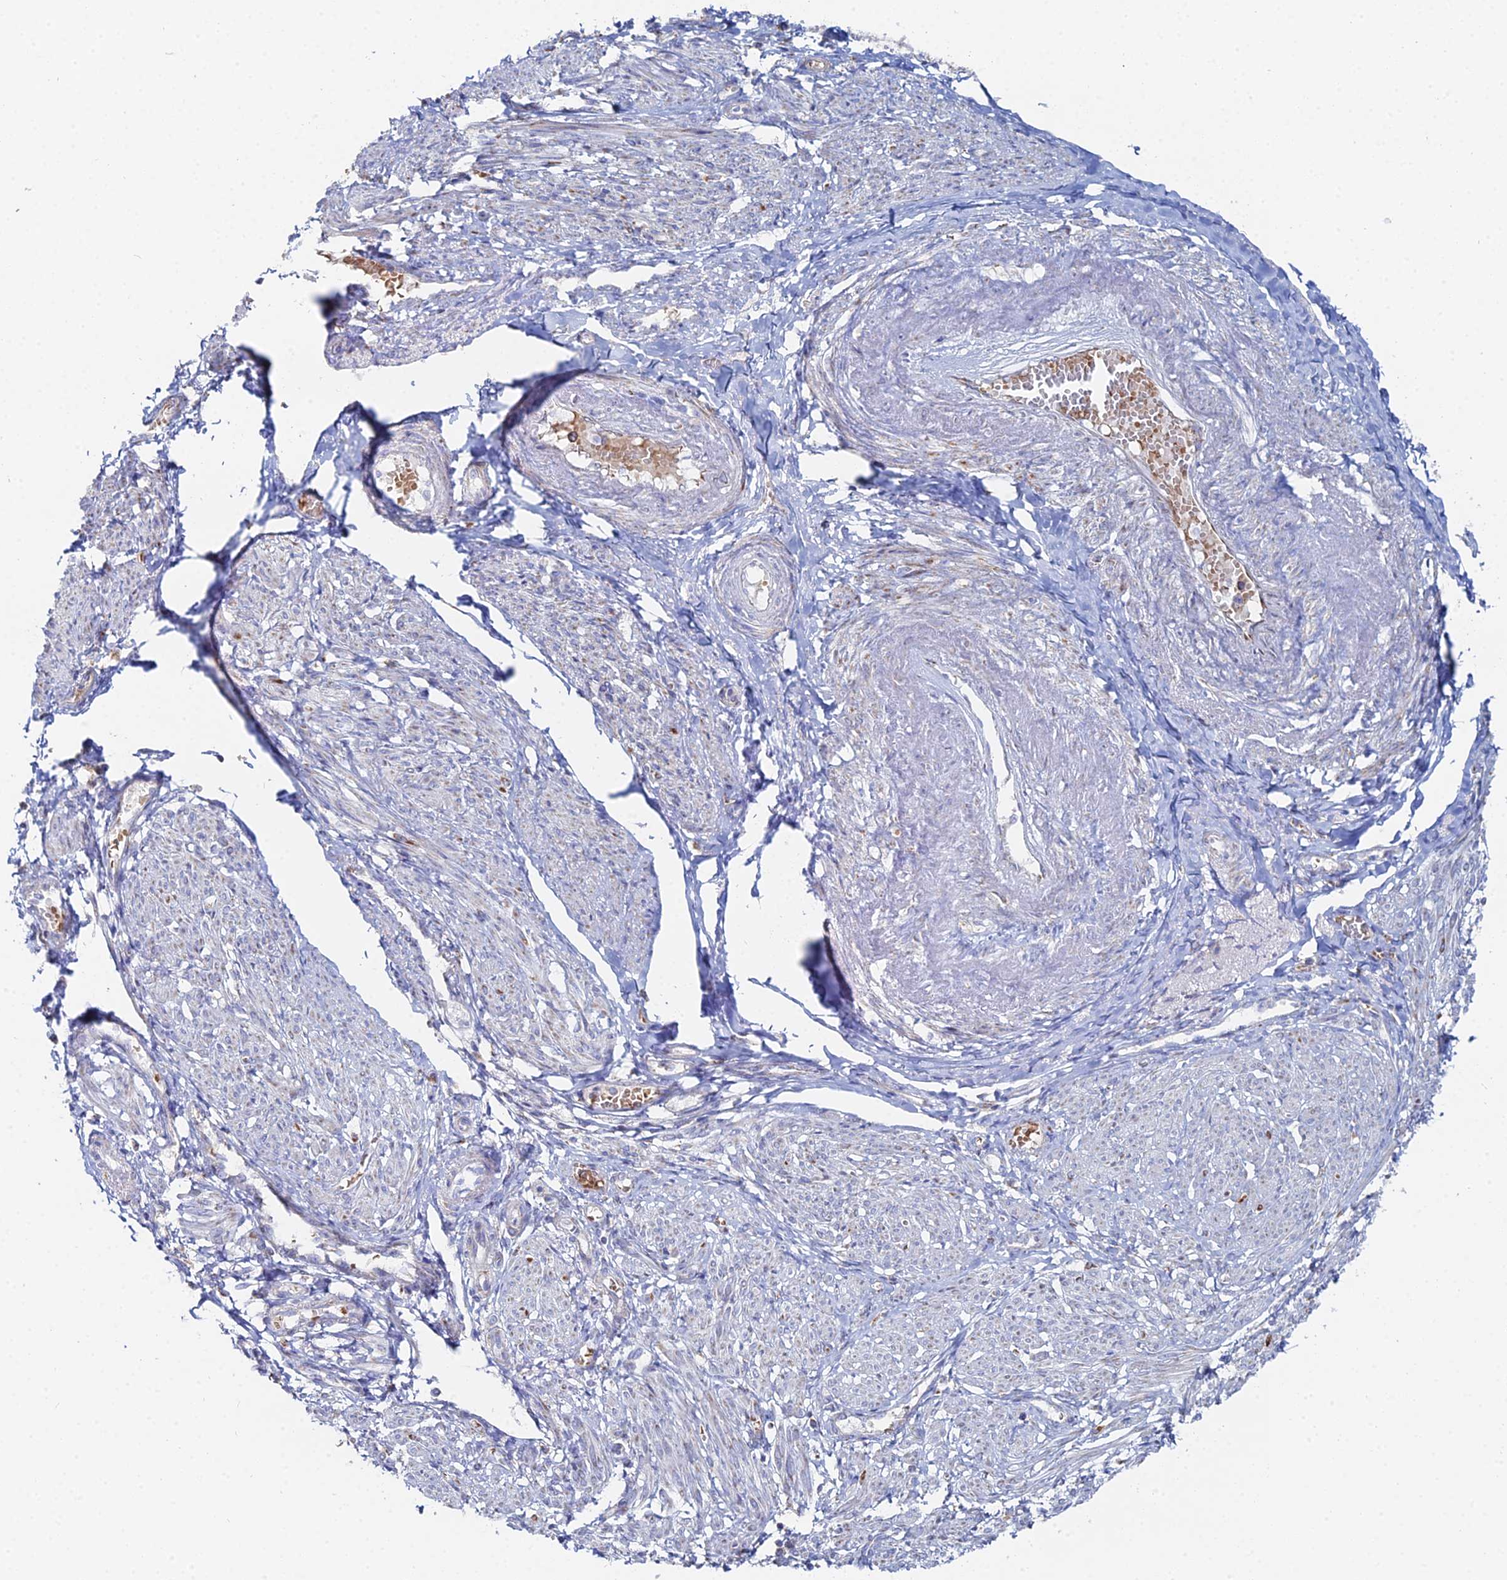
{"staining": {"intensity": "moderate", "quantity": "<25%", "location": "cytoplasmic/membranous"}, "tissue": "smooth muscle", "cell_type": "Smooth muscle cells", "image_type": "normal", "snomed": [{"axis": "morphology", "description": "Normal tissue, NOS"}, {"axis": "topography", "description": "Smooth muscle"}], "caption": "High-magnification brightfield microscopy of normal smooth muscle stained with DAB (brown) and counterstained with hematoxylin (blue). smooth muscle cells exhibit moderate cytoplasmic/membranous positivity is identified in approximately<25% of cells.", "gene": "MPC1", "patient": {"sex": "female", "age": 39}}